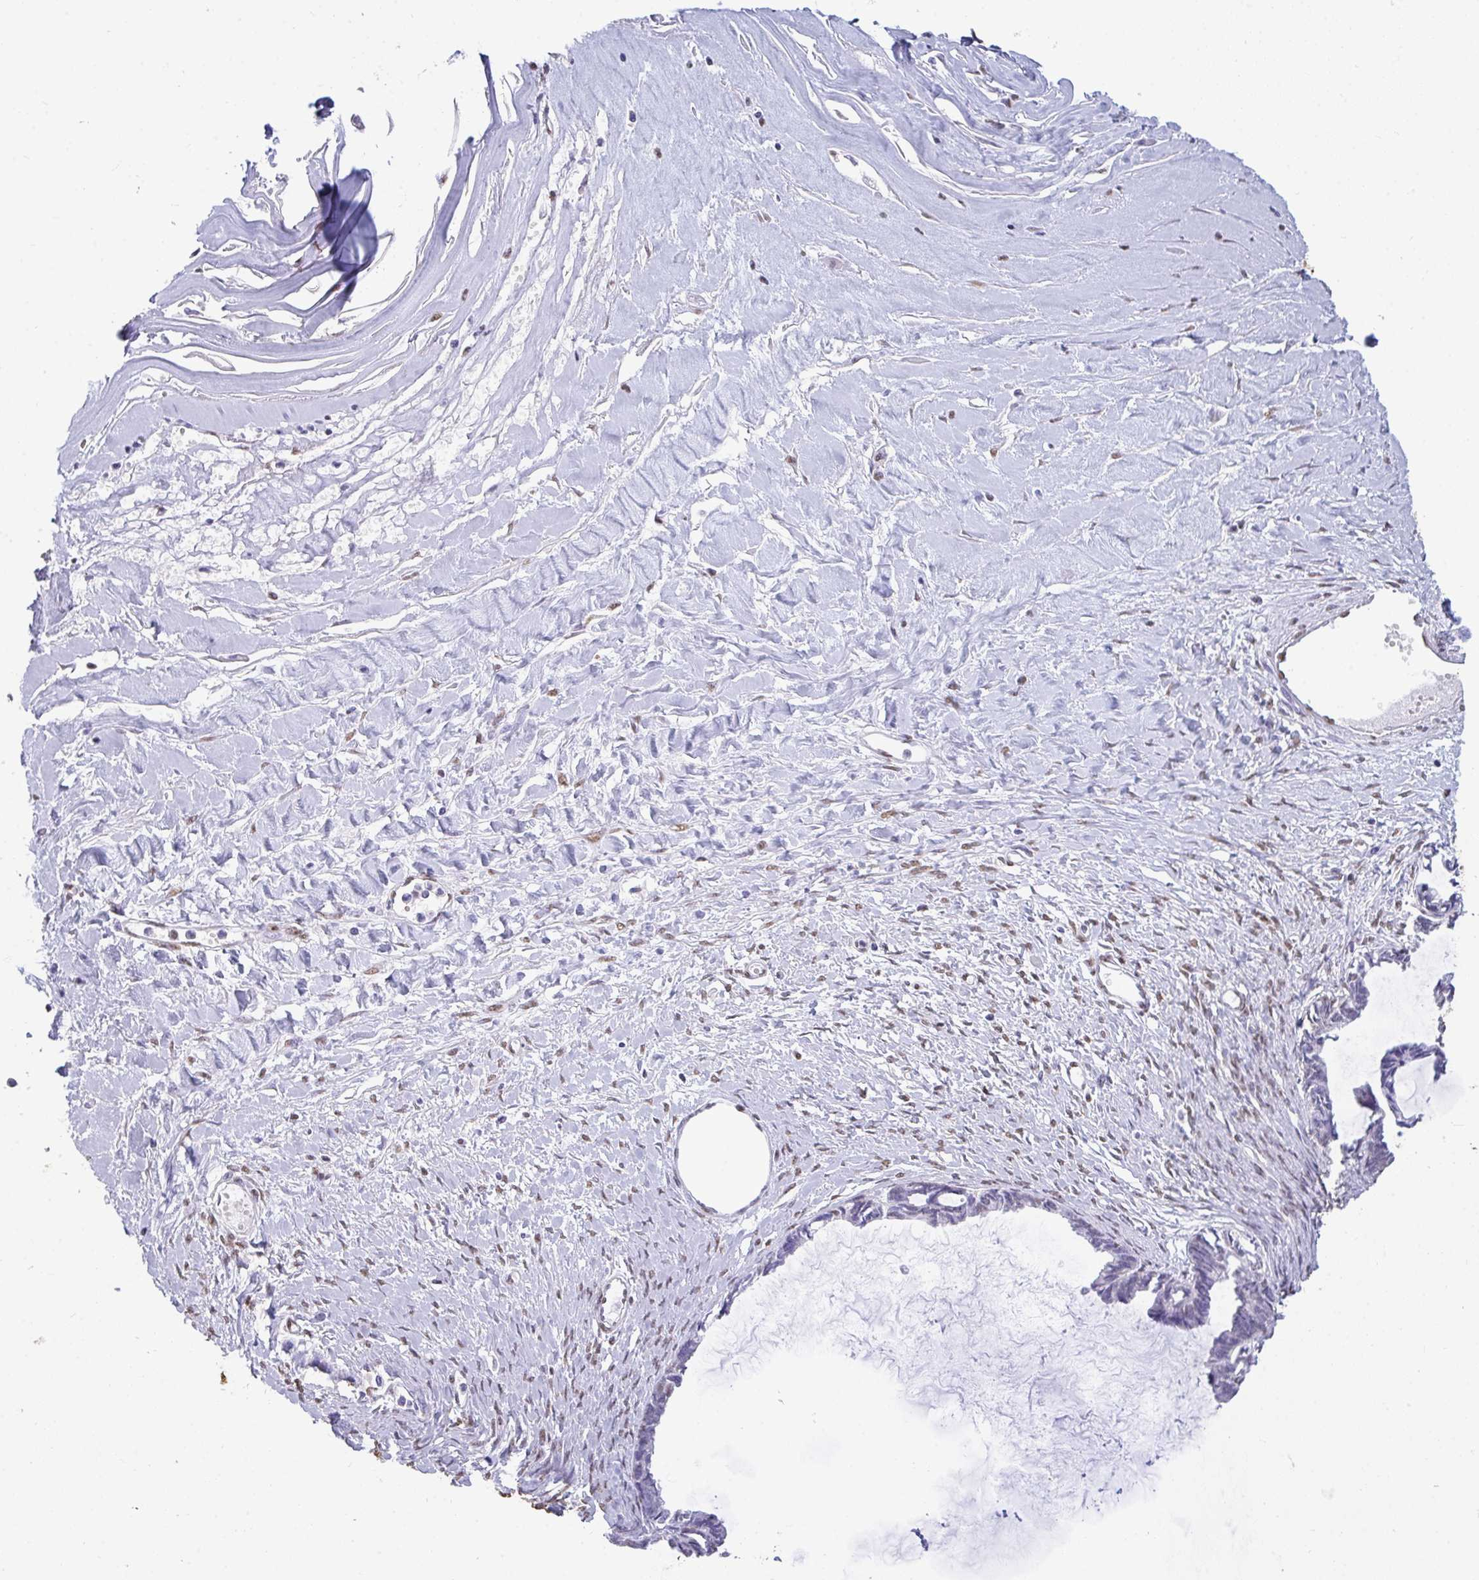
{"staining": {"intensity": "weak", "quantity": "<25%", "location": "nuclear"}, "tissue": "ovarian cancer", "cell_type": "Tumor cells", "image_type": "cancer", "snomed": [{"axis": "morphology", "description": "Cystadenocarcinoma, mucinous, NOS"}, {"axis": "topography", "description": "Ovary"}], "caption": "Tumor cells show no significant protein staining in ovarian mucinous cystadenocarcinoma.", "gene": "SEMA6B", "patient": {"sex": "female", "age": 61}}